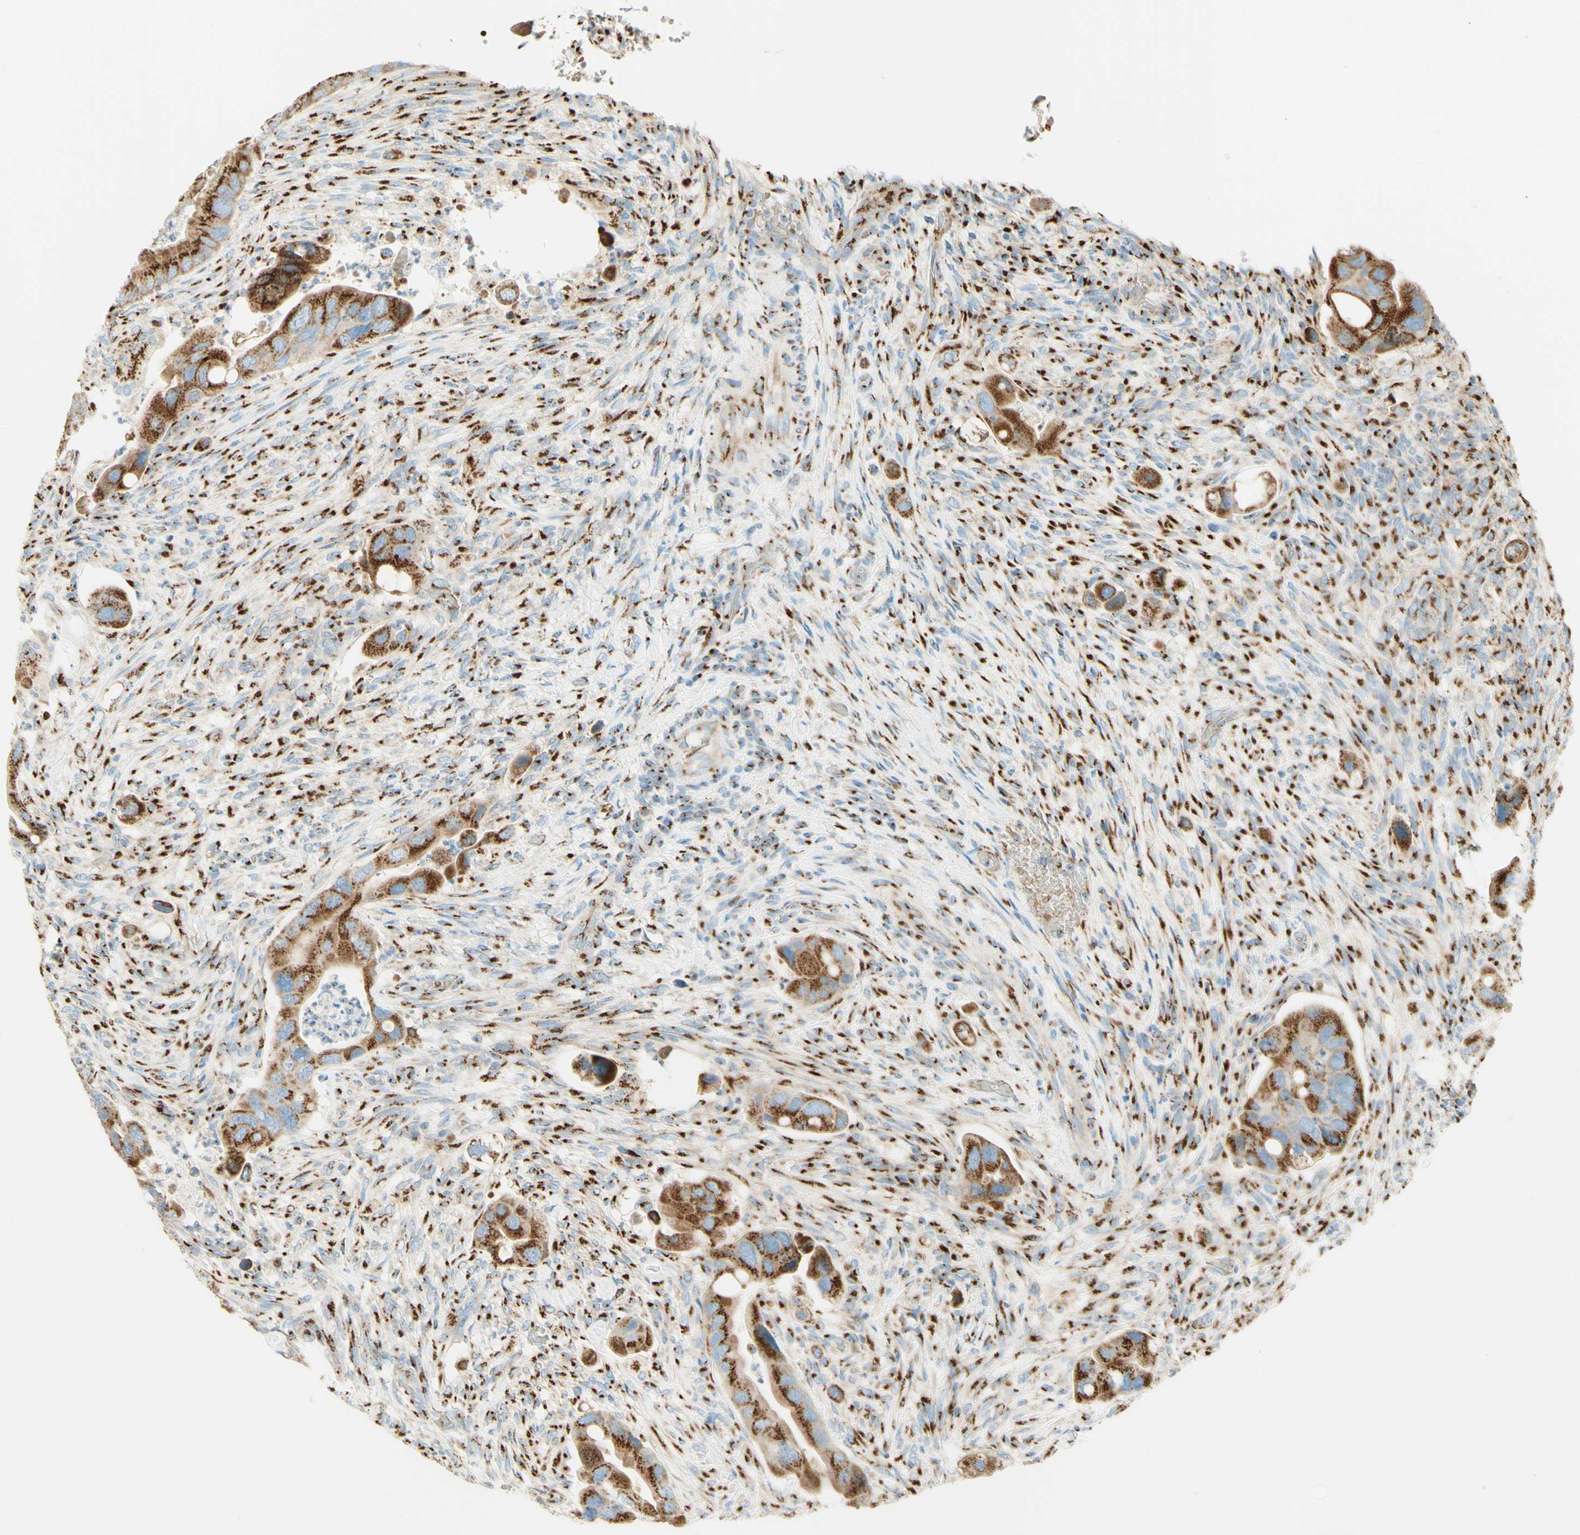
{"staining": {"intensity": "strong", "quantity": ">75%", "location": "cytoplasmic/membranous"}, "tissue": "colorectal cancer", "cell_type": "Tumor cells", "image_type": "cancer", "snomed": [{"axis": "morphology", "description": "Adenocarcinoma, NOS"}, {"axis": "topography", "description": "Rectum"}], "caption": "Immunohistochemistry (IHC) of human colorectal cancer (adenocarcinoma) demonstrates high levels of strong cytoplasmic/membranous expression in about >75% of tumor cells.", "gene": "GOLGB1", "patient": {"sex": "female", "age": 57}}